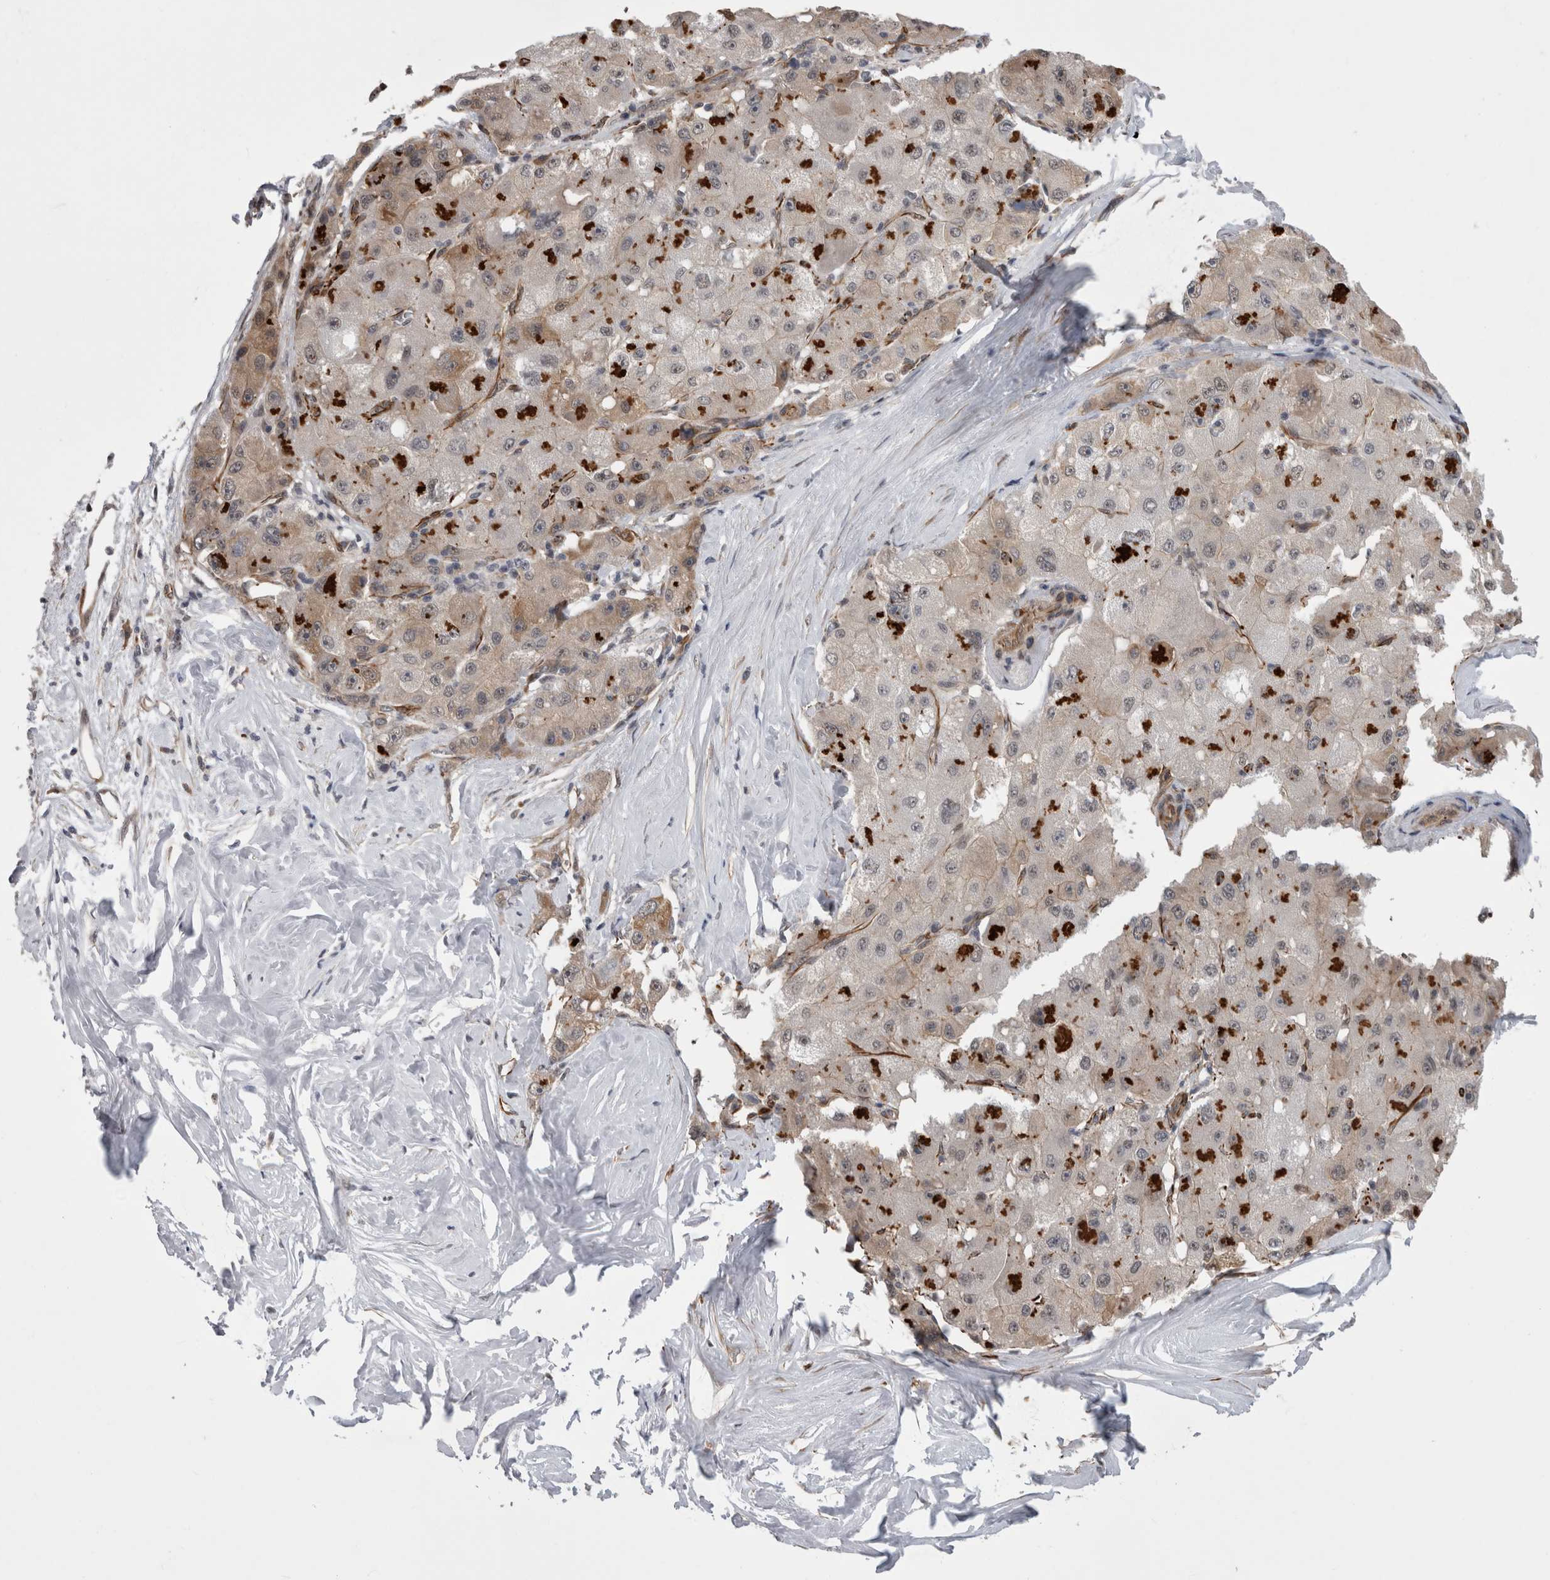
{"staining": {"intensity": "weak", "quantity": "25%-75%", "location": "cytoplasmic/membranous"}, "tissue": "liver cancer", "cell_type": "Tumor cells", "image_type": "cancer", "snomed": [{"axis": "morphology", "description": "Carcinoma, Hepatocellular, NOS"}, {"axis": "topography", "description": "Liver"}], "caption": "Immunohistochemistry (IHC) staining of liver cancer (hepatocellular carcinoma), which shows low levels of weak cytoplasmic/membranous positivity in about 25%-75% of tumor cells indicating weak cytoplasmic/membranous protein expression. The staining was performed using DAB (brown) for protein detection and nuclei were counterstained in hematoxylin (blue).", "gene": "FAM83H", "patient": {"sex": "male", "age": 80}}